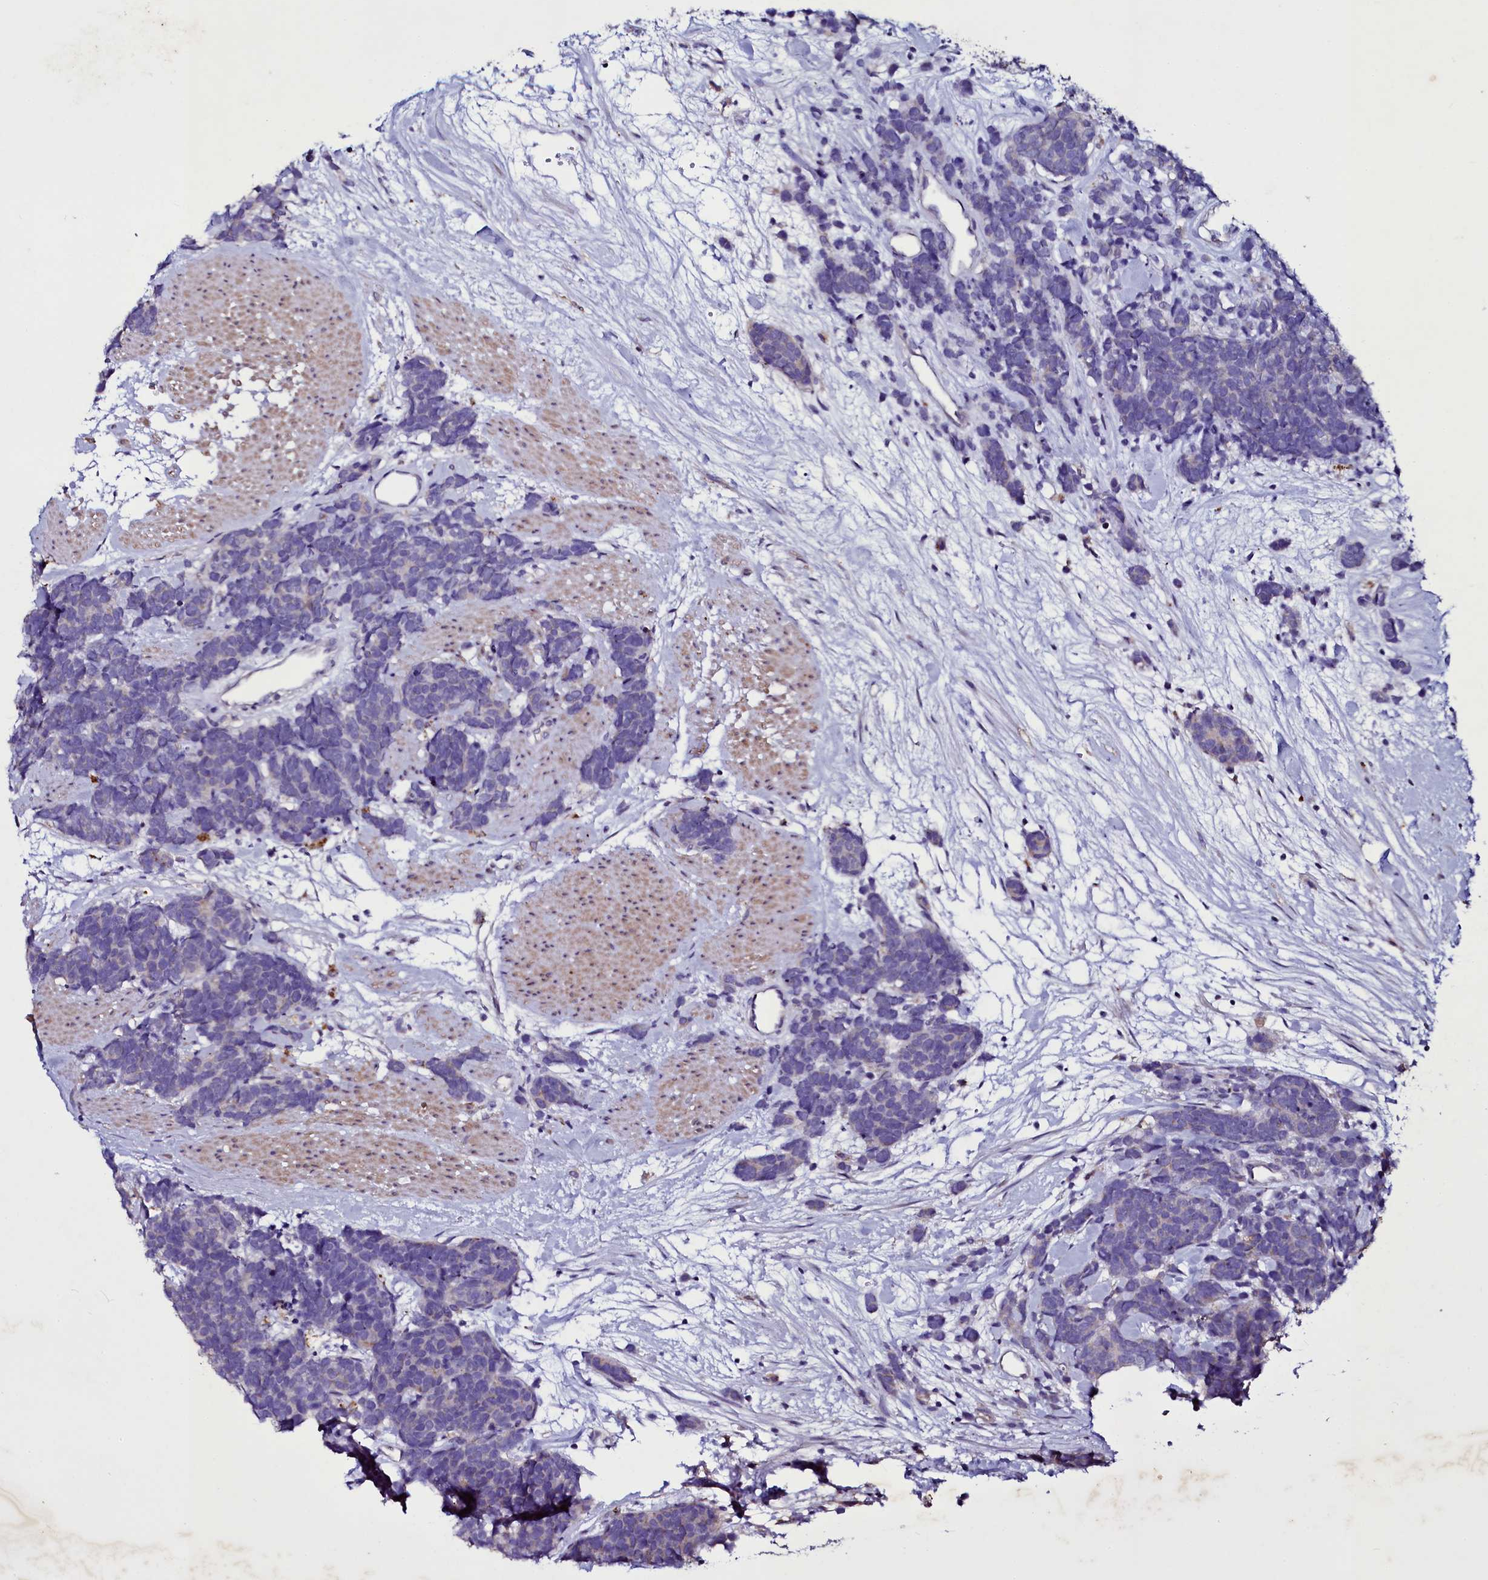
{"staining": {"intensity": "negative", "quantity": "none", "location": "none"}, "tissue": "carcinoid", "cell_type": "Tumor cells", "image_type": "cancer", "snomed": [{"axis": "morphology", "description": "Carcinoma, NOS"}, {"axis": "morphology", "description": "Carcinoid, malignant, NOS"}, {"axis": "topography", "description": "Urinary bladder"}], "caption": "Tumor cells show no significant protein staining in carcinoid.", "gene": "SELENOT", "patient": {"sex": "male", "age": 57}}